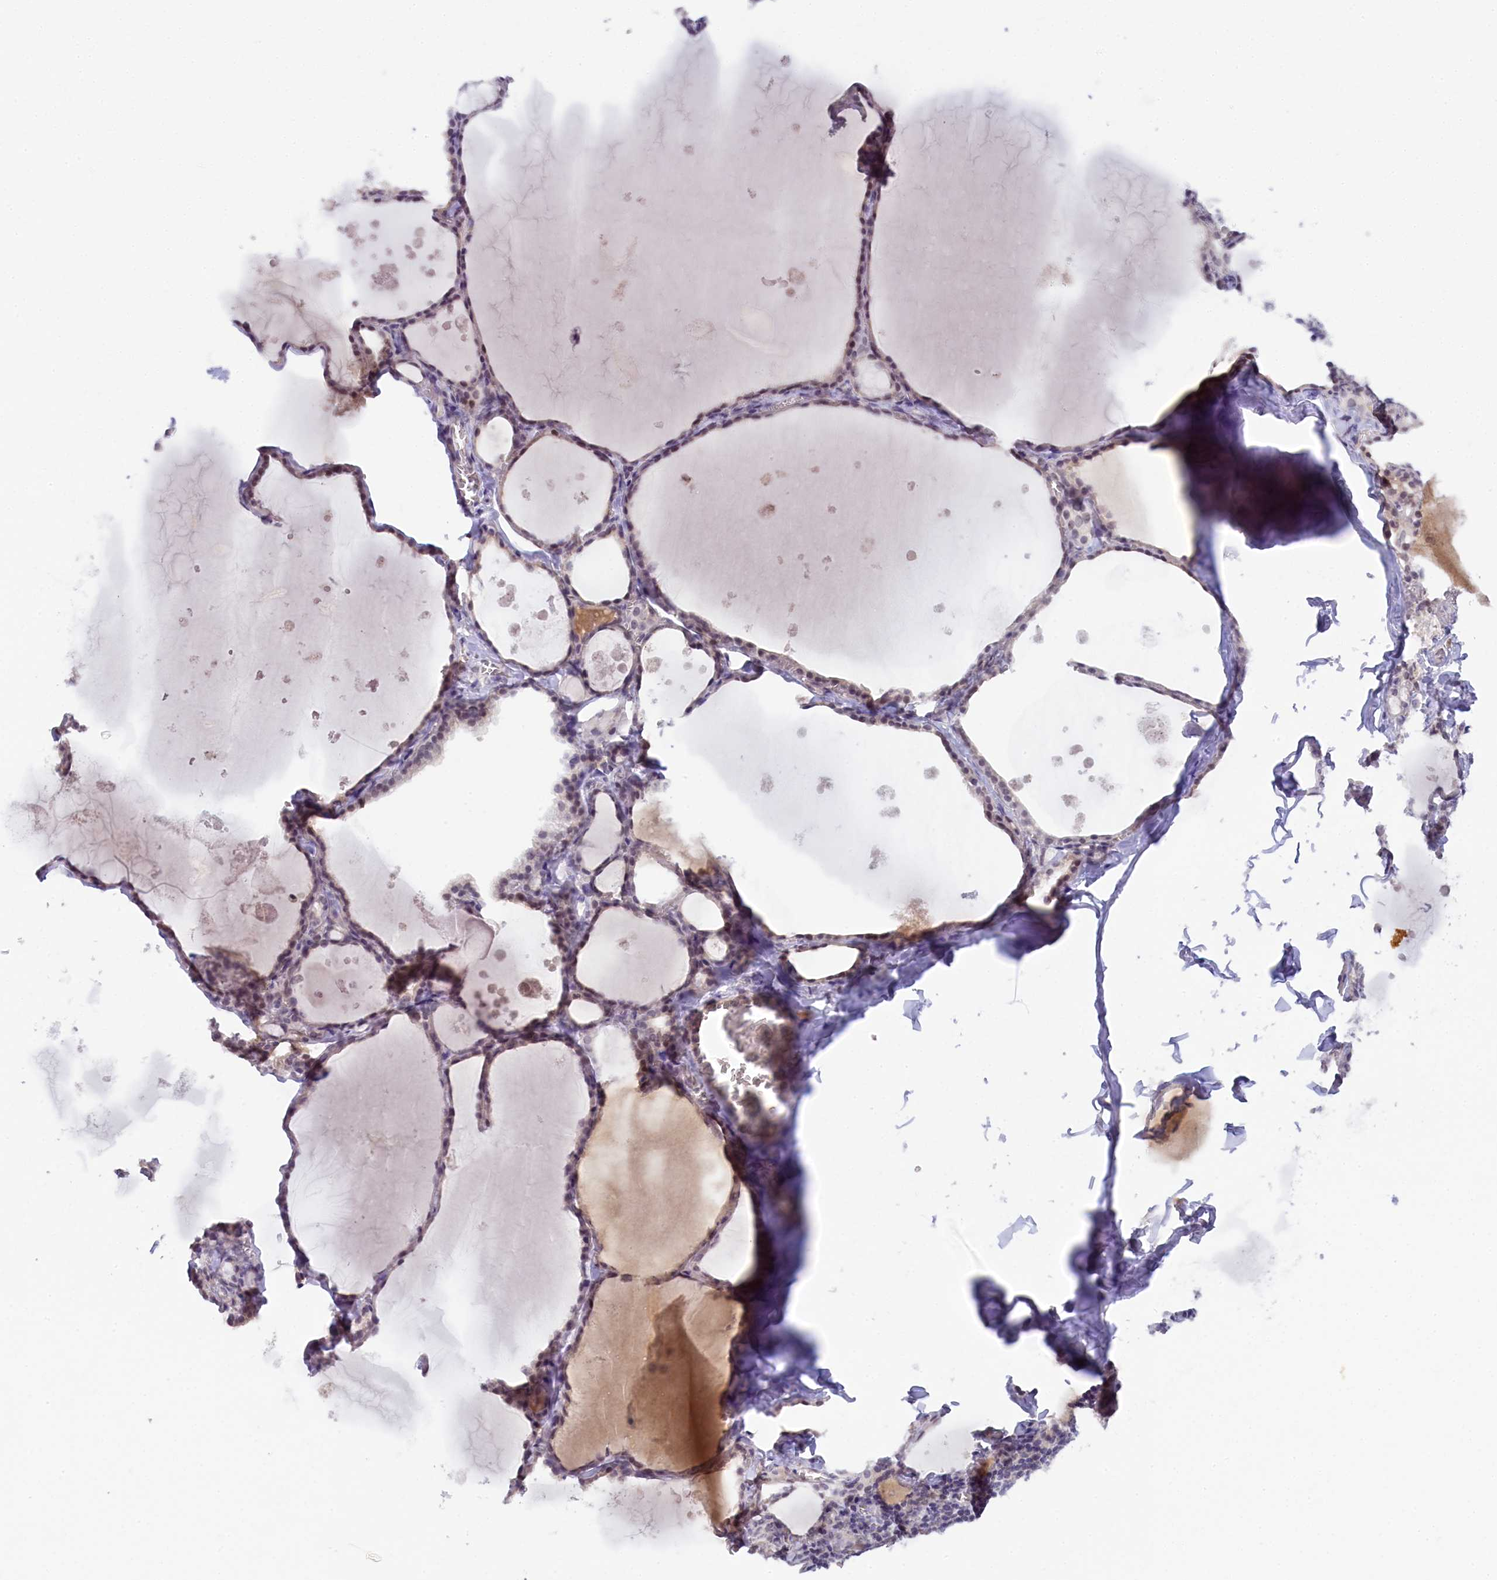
{"staining": {"intensity": "weak", "quantity": "25%-75%", "location": "nuclear"}, "tissue": "thyroid gland", "cell_type": "Glandular cells", "image_type": "normal", "snomed": [{"axis": "morphology", "description": "Normal tissue, NOS"}, {"axis": "topography", "description": "Thyroid gland"}], "caption": "Thyroid gland stained for a protein shows weak nuclear positivity in glandular cells. Nuclei are stained in blue.", "gene": "CRAMP1", "patient": {"sex": "male", "age": 56}}